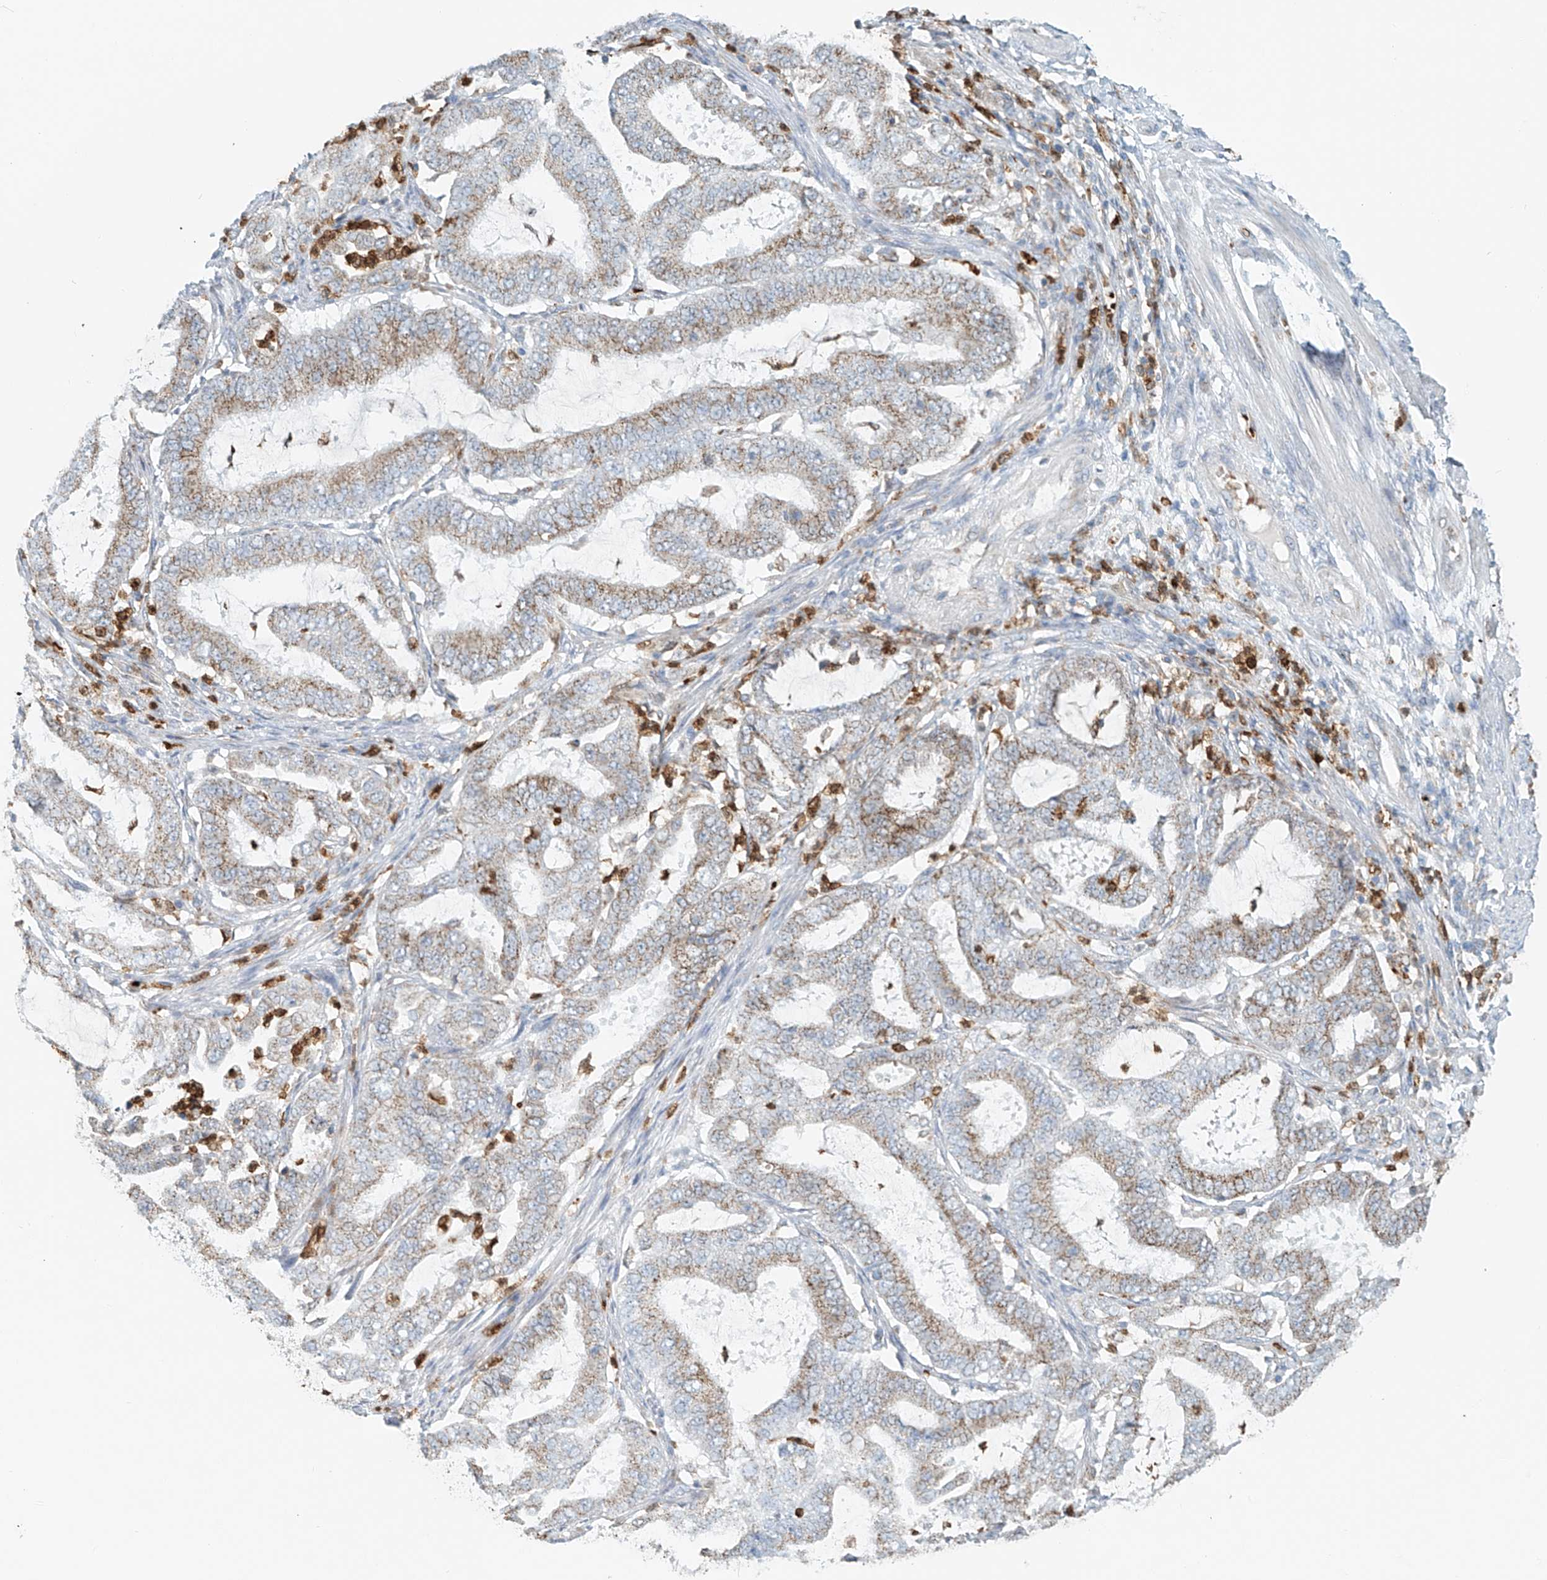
{"staining": {"intensity": "moderate", "quantity": ">75%", "location": "cytoplasmic/membranous"}, "tissue": "endometrial cancer", "cell_type": "Tumor cells", "image_type": "cancer", "snomed": [{"axis": "morphology", "description": "Adenocarcinoma, NOS"}, {"axis": "topography", "description": "Endometrium"}], "caption": "High-power microscopy captured an immunohistochemistry photomicrograph of endometrial cancer (adenocarcinoma), revealing moderate cytoplasmic/membranous positivity in approximately >75% of tumor cells. (brown staining indicates protein expression, while blue staining denotes nuclei).", "gene": "PTPRA", "patient": {"sex": "female", "age": 51}}